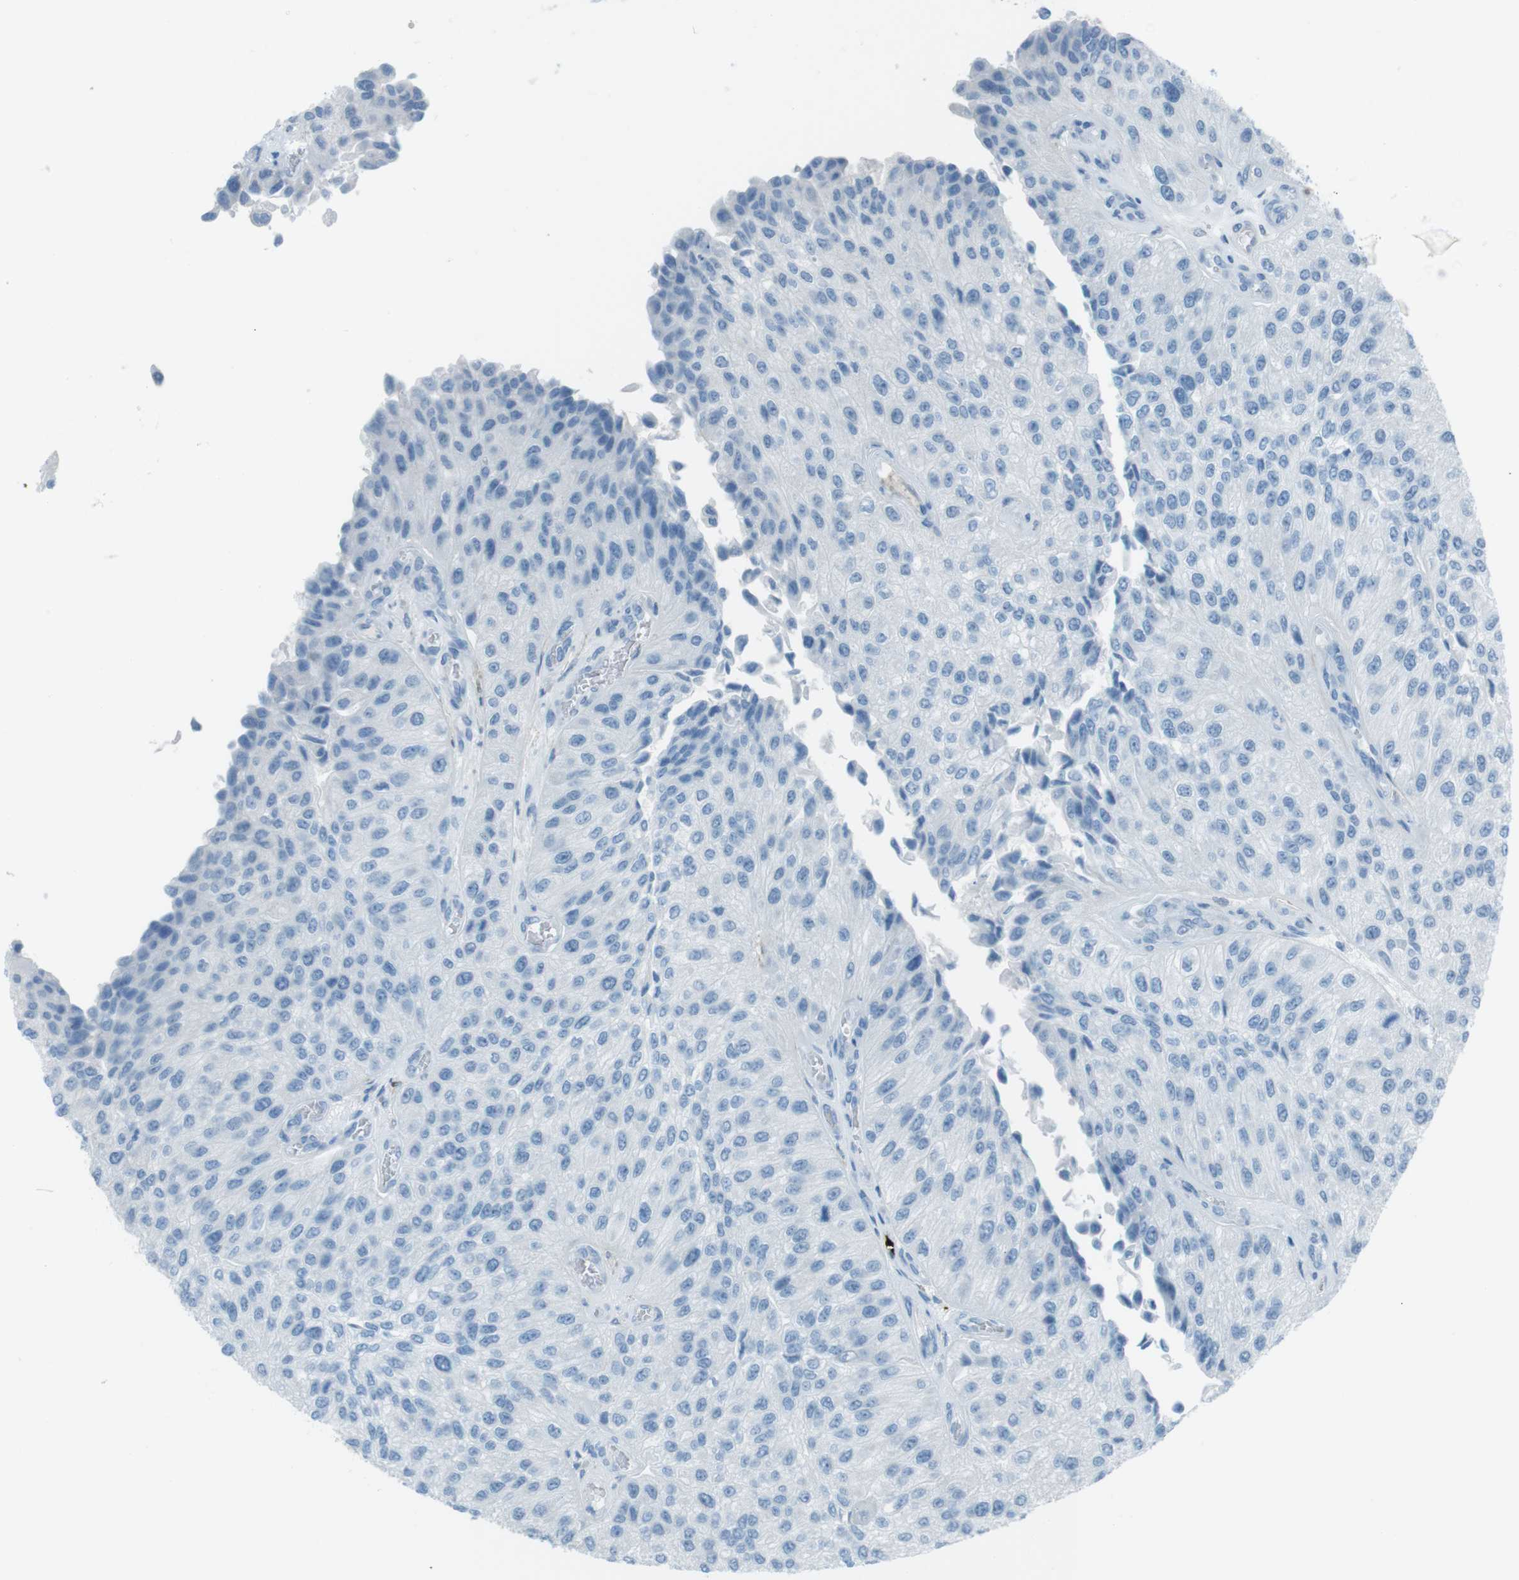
{"staining": {"intensity": "negative", "quantity": "none", "location": "none"}, "tissue": "urothelial cancer", "cell_type": "Tumor cells", "image_type": "cancer", "snomed": [{"axis": "morphology", "description": "Urothelial carcinoma, High grade"}, {"axis": "topography", "description": "Kidney"}, {"axis": "topography", "description": "Urinary bladder"}], "caption": "Immunohistochemistry micrograph of urothelial cancer stained for a protein (brown), which shows no expression in tumor cells. Brightfield microscopy of IHC stained with DAB (3,3'-diaminobenzidine) (brown) and hematoxylin (blue), captured at high magnification.", "gene": "TUBB2A", "patient": {"sex": "male", "age": 77}}